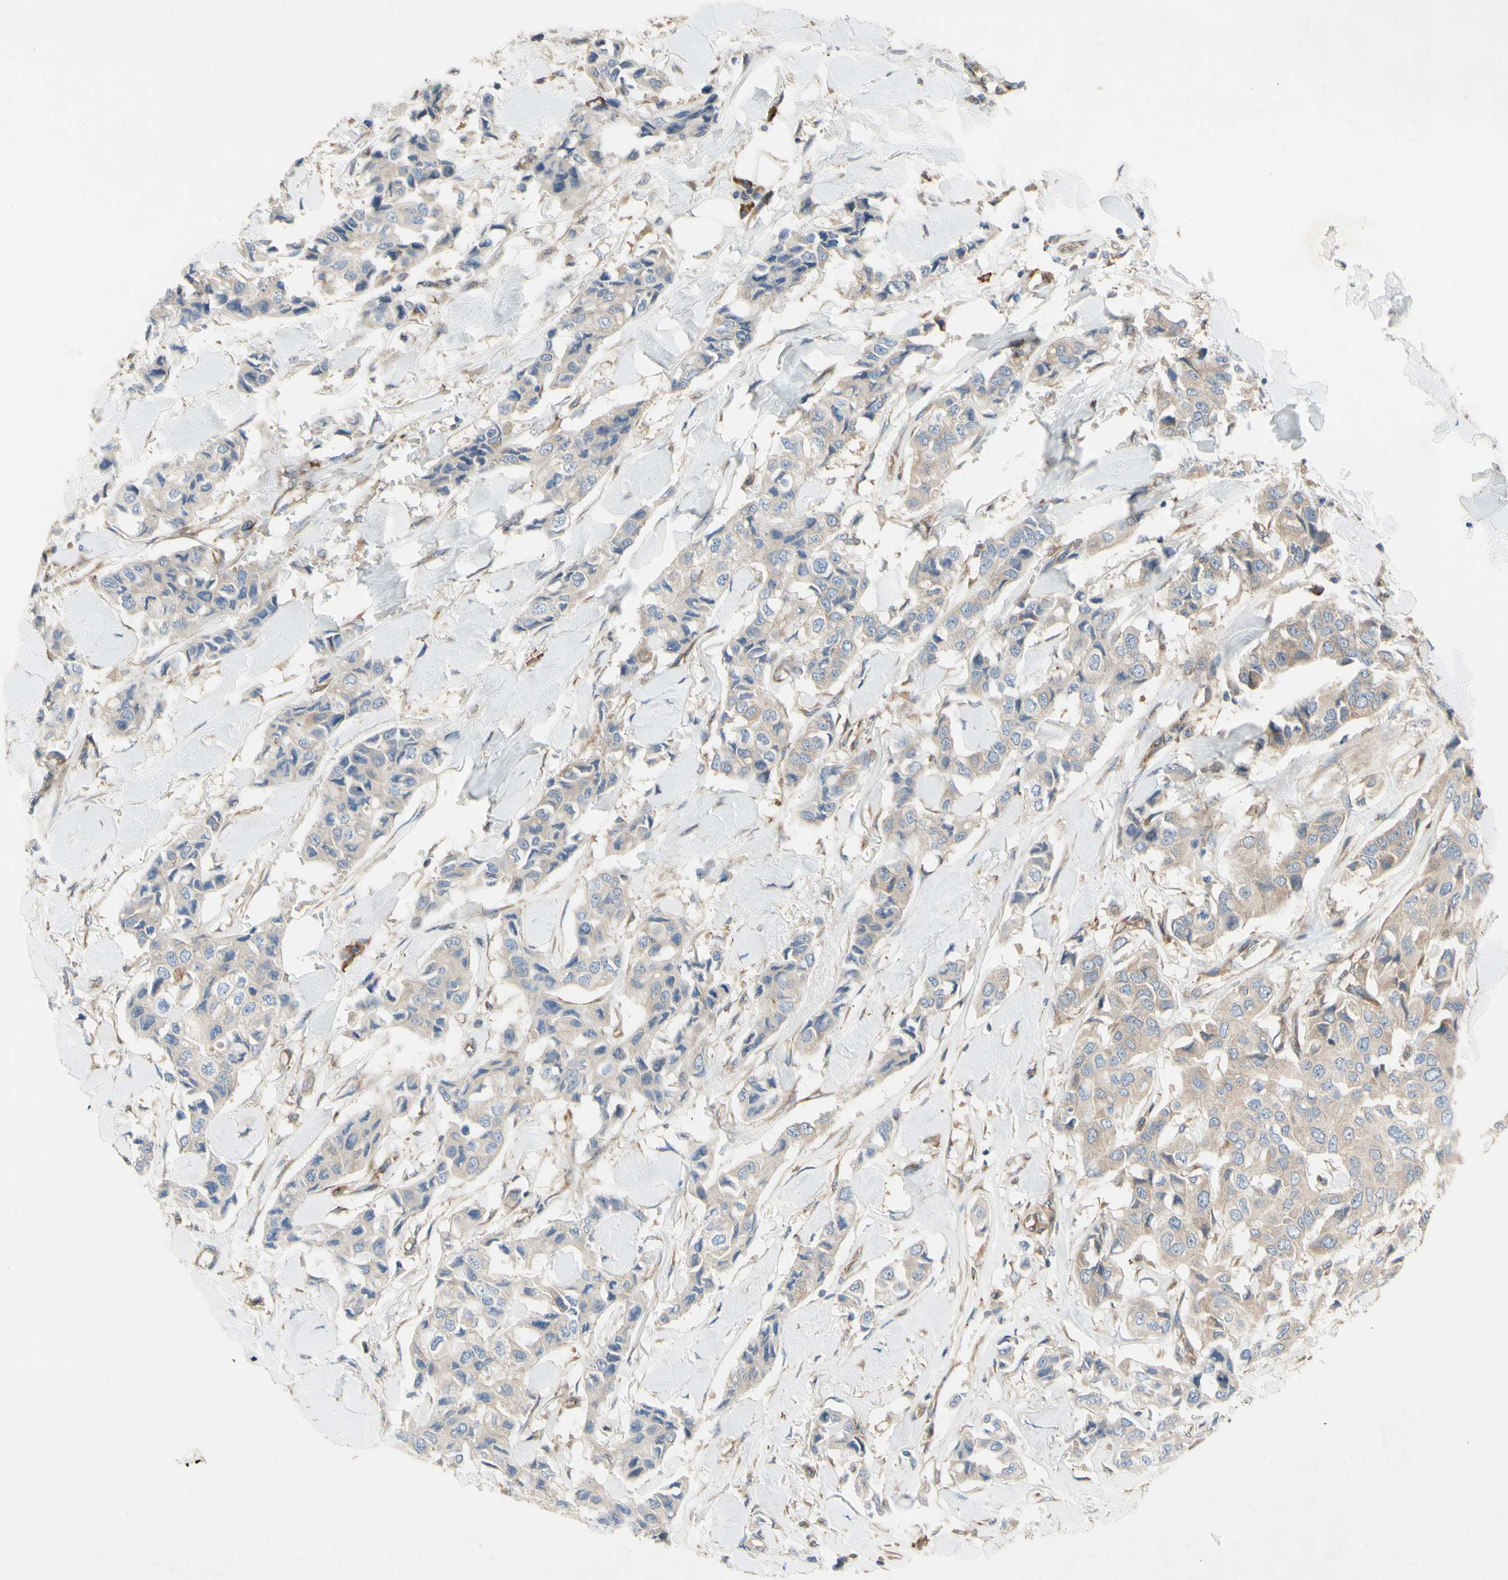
{"staining": {"intensity": "weak", "quantity": ">75%", "location": "cytoplasmic/membranous"}, "tissue": "breast cancer", "cell_type": "Tumor cells", "image_type": "cancer", "snomed": [{"axis": "morphology", "description": "Duct carcinoma"}, {"axis": "topography", "description": "Breast"}], "caption": "Invasive ductal carcinoma (breast) stained with a brown dye shows weak cytoplasmic/membranous positive staining in approximately >75% of tumor cells.", "gene": "KLC1", "patient": {"sex": "female", "age": 80}}